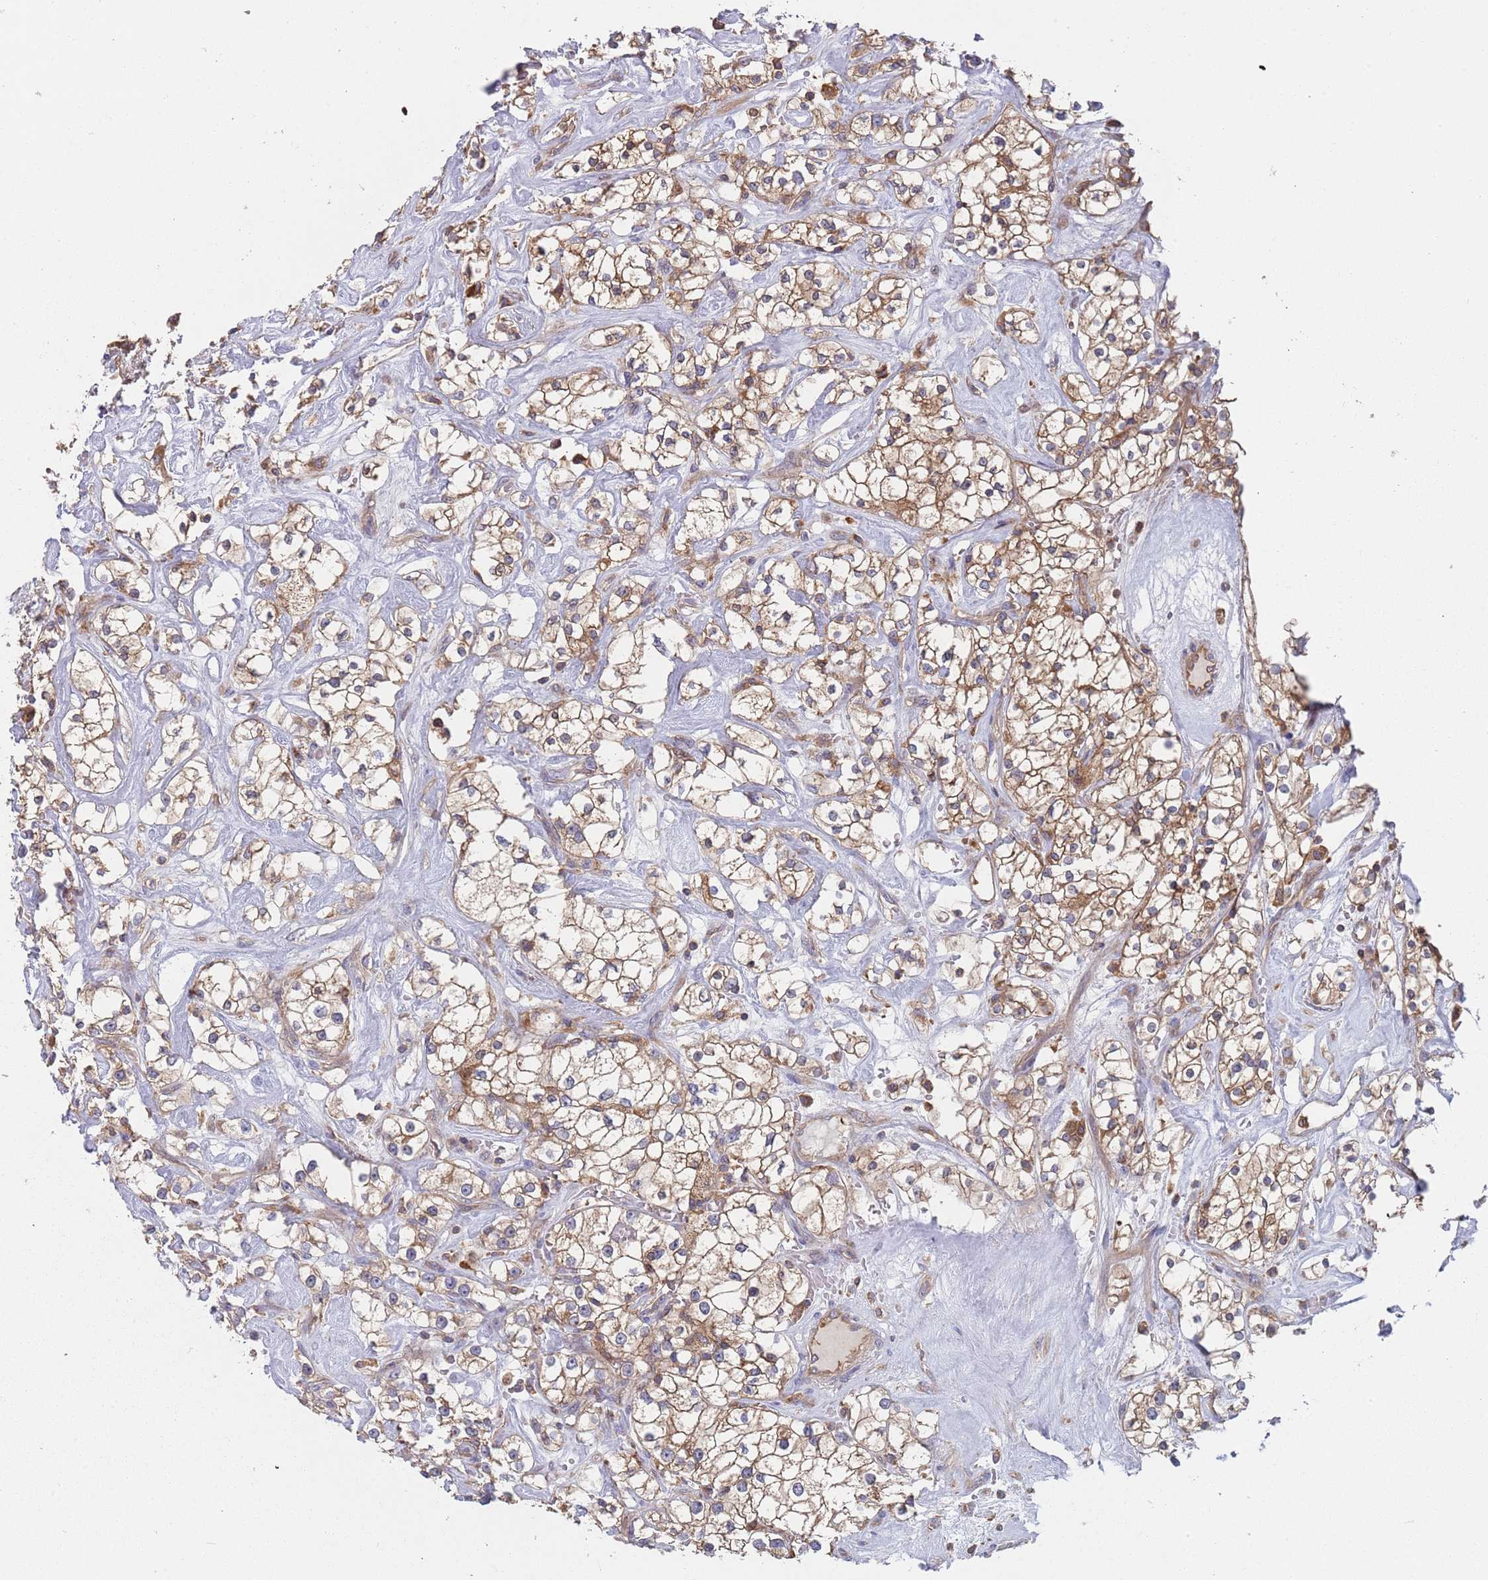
{"staining": {"intensity": "moderate", "quantity": ">75%", "location": "cytoplasmic/membranous"}, "tissue": "renal cancer", "cell_type": "Tumor cells", "image_type": "cancer", "snomed": [{"axis": "morphology", "description": "Adenocarcinoma, NOS"}, {"axis": "topography", "description": "Kidney"}], "caption": "The photomicrograph demonstrates staining of adenocarcinoma (renal), revealing moderate cytoplasmic/membranous protein expression (brown color) within tumor cells.", "gene": "GDI2", "patient": {"sex": "male", "age": 77}}